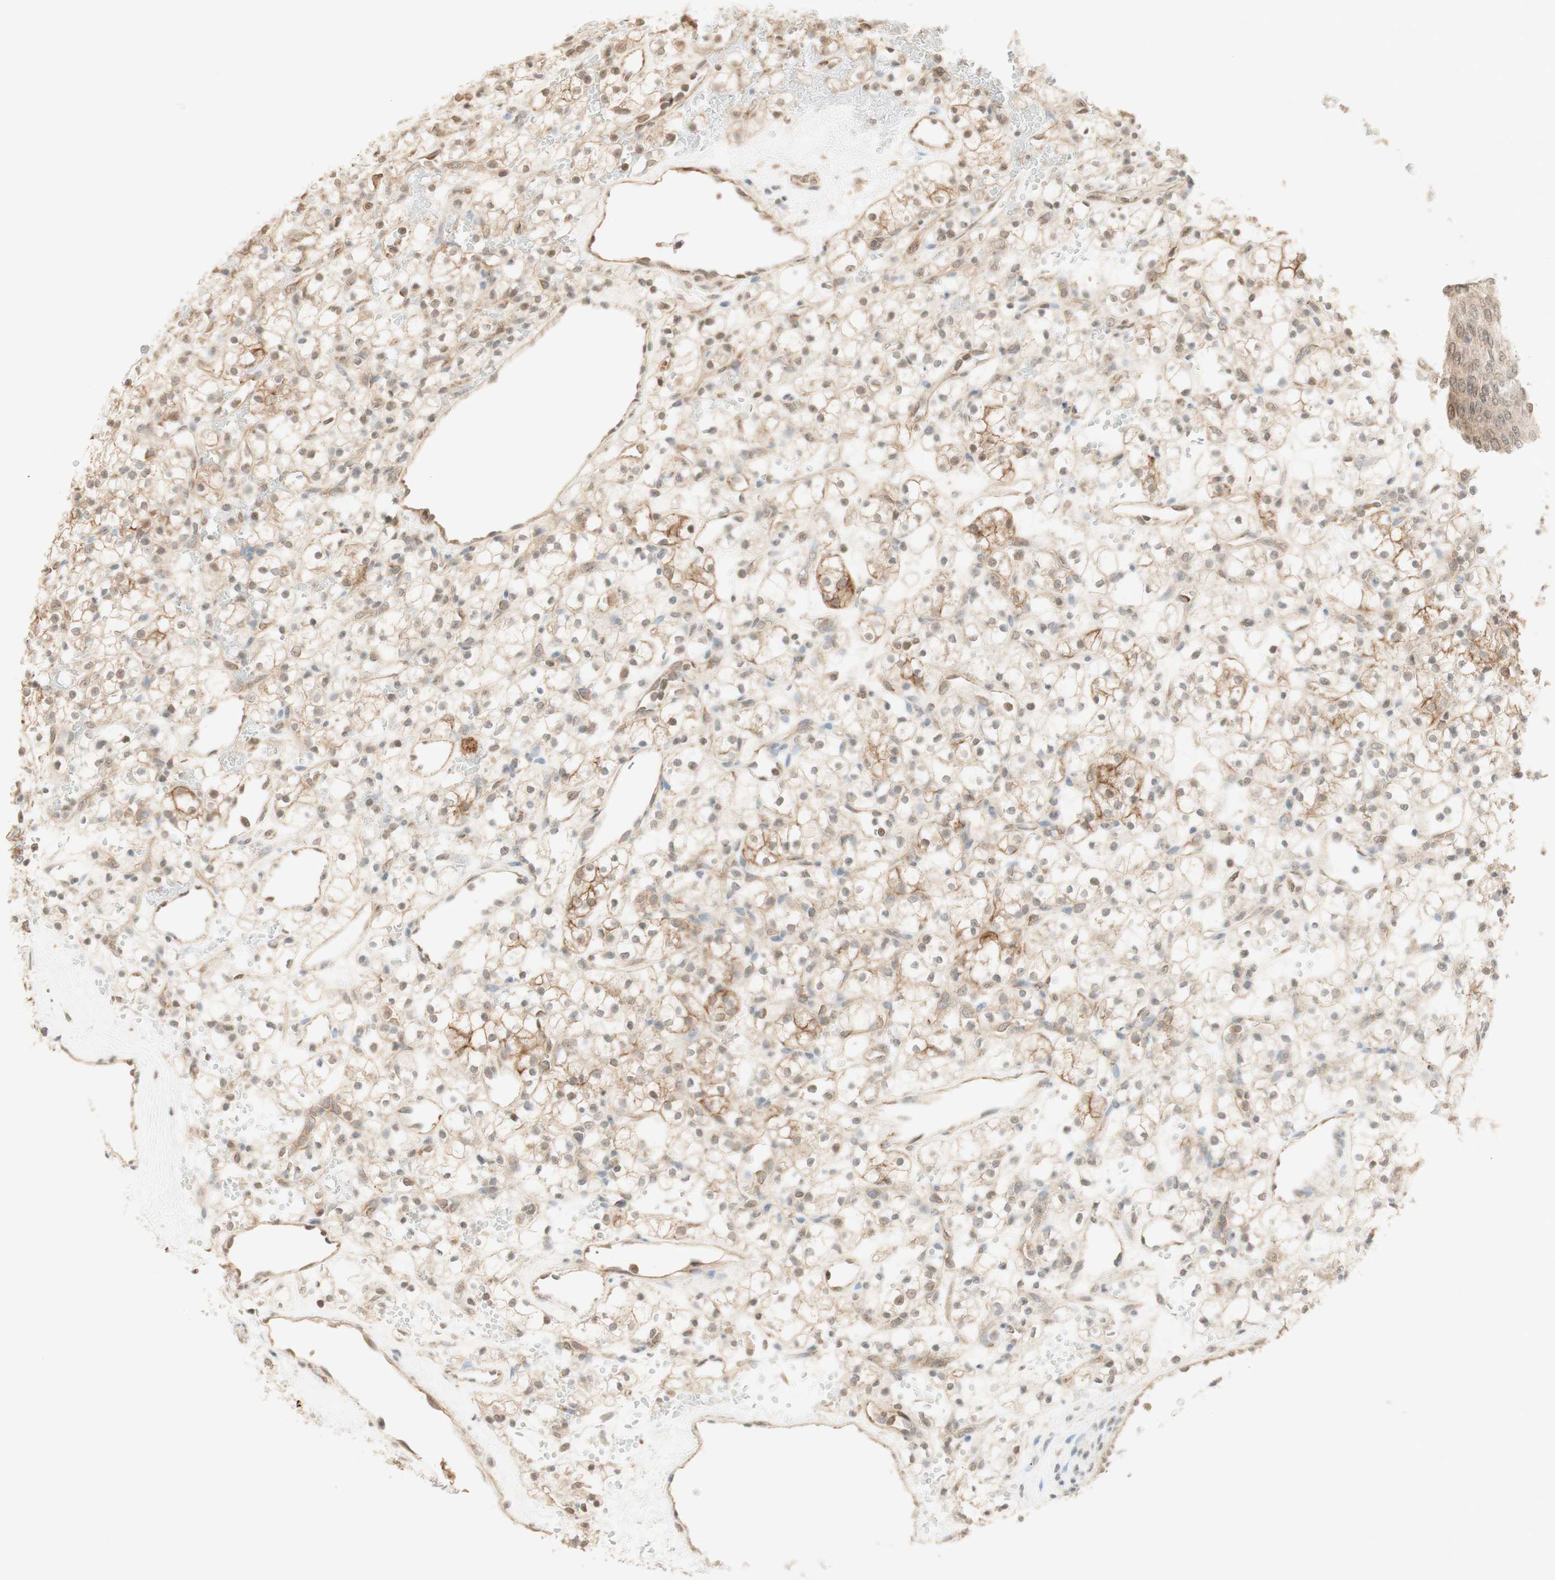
{"staining": {"intensity": "moderate", "quantity": "25%-75%", "location": "cytoplasmic/membranous"}, "tissue": "renal cancer", "cell_type": "Tumor cells", "image_type": "cancer", "snomed": [{"axis": "morphology", "description": "Adenocarcinoma, NOS"}, {"axis": "topography", "description": "Kidney"}], "caption": "DAB (3,3'-diaminobenzidine) immunohistochemical staining of human adenocarcinoma (renal) displays moderate cytoplasmic/membranous protein staining in approximately 25%-75% of tumor cells.", "gene": "SPINT2", "patient": {"sex": "female", "age": 60}}